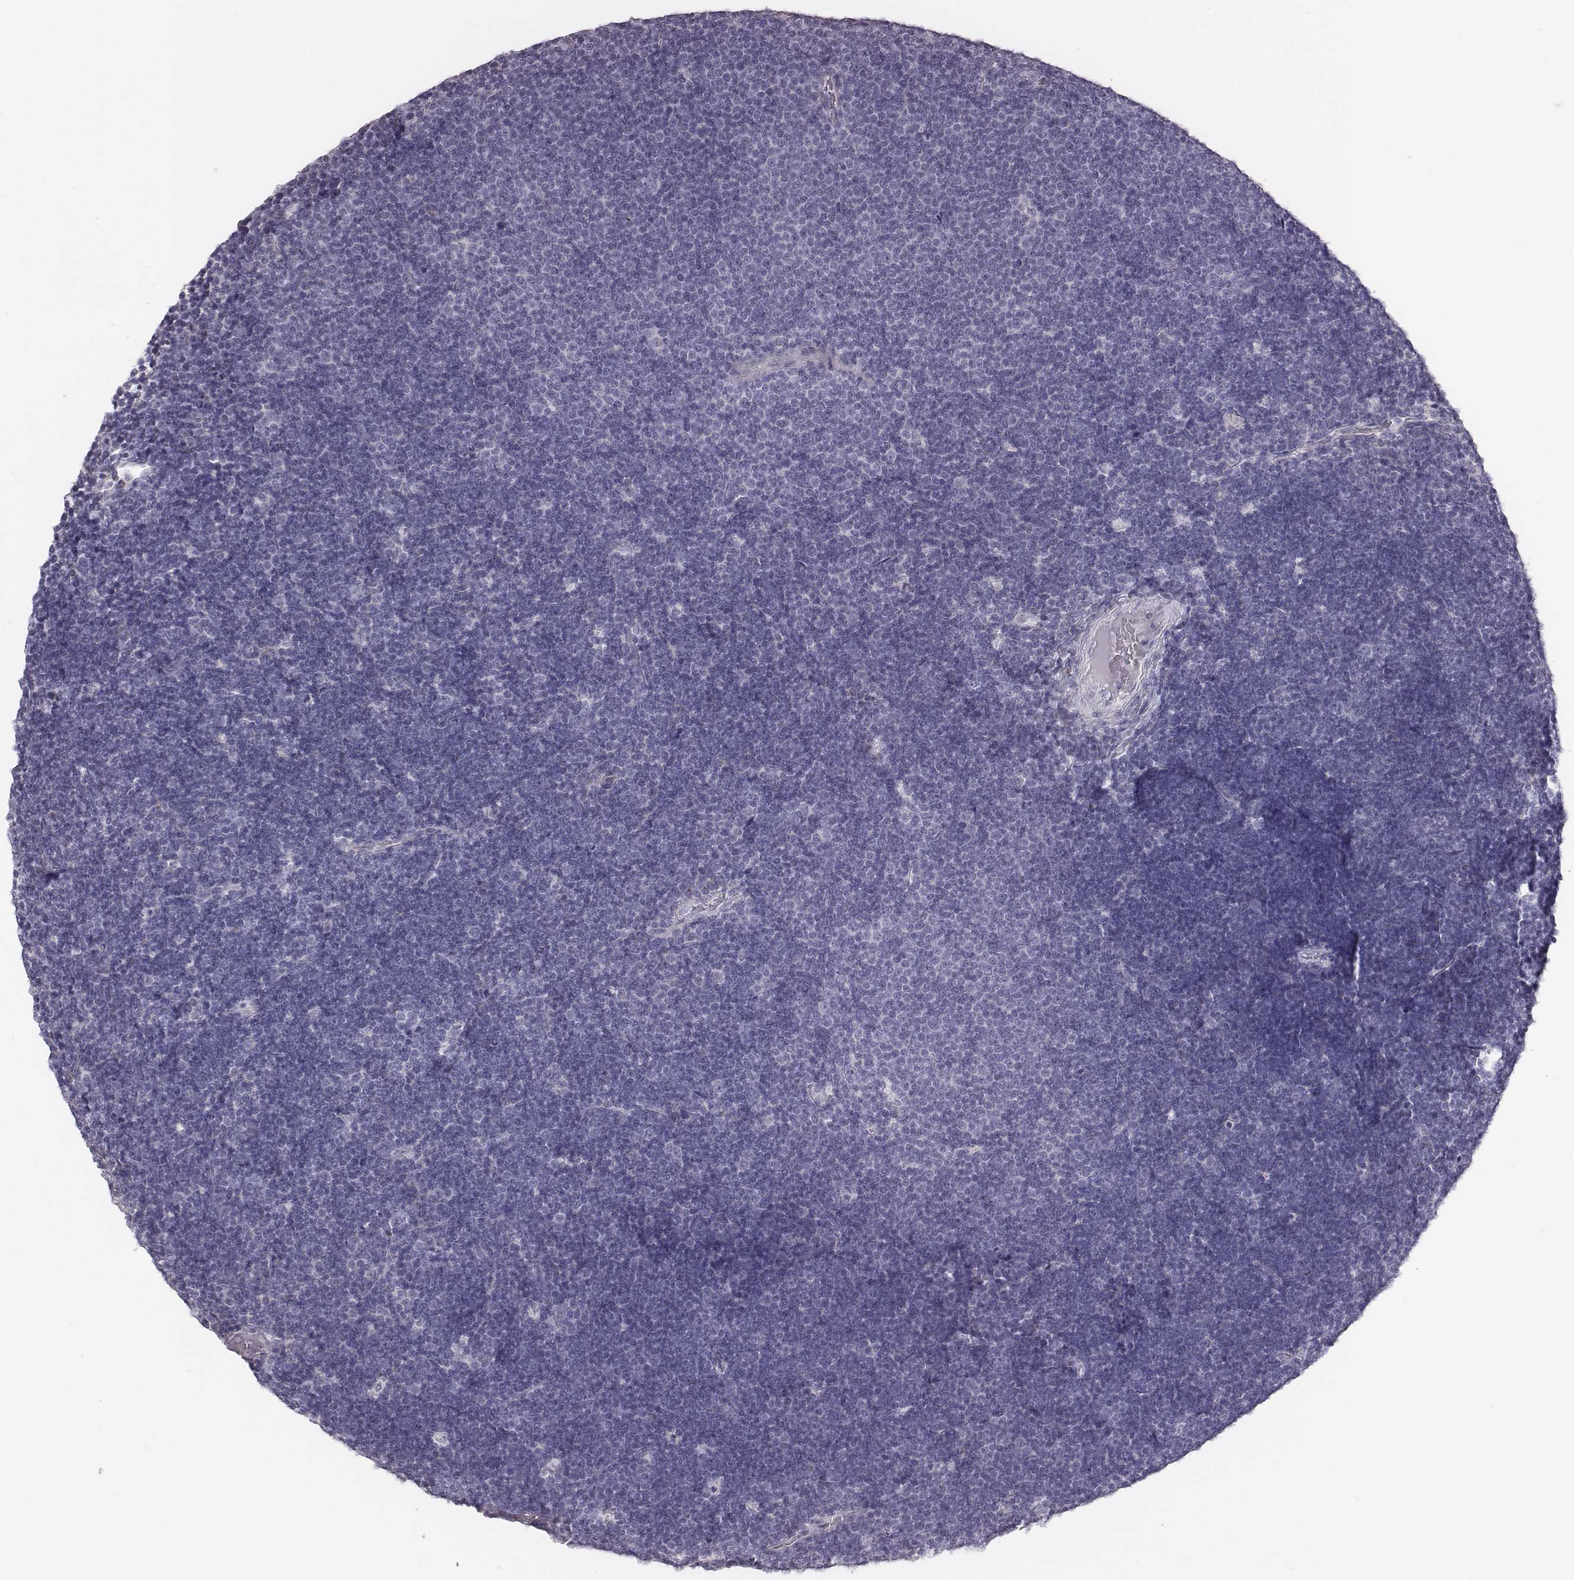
{"staining": {"intensity": "negative", "quantity": "none", "location": "none"}, "tissue": "lymphoma", "cell_type": "Tumor cells", "image_type": "cancer", "snomed": [{"axis": "morphology", "description": "Malignant lymphoma, non-Hodgkin's type, Low grade"}, {"axis": "topography", "description": "Brain"}], "caption": "DAB immunohistochemical staining of lymphoma demonstrates no significant positivity in tumor cells.", "gene": "C6orf58", "patient": {"sex": "female", "age": 66}}